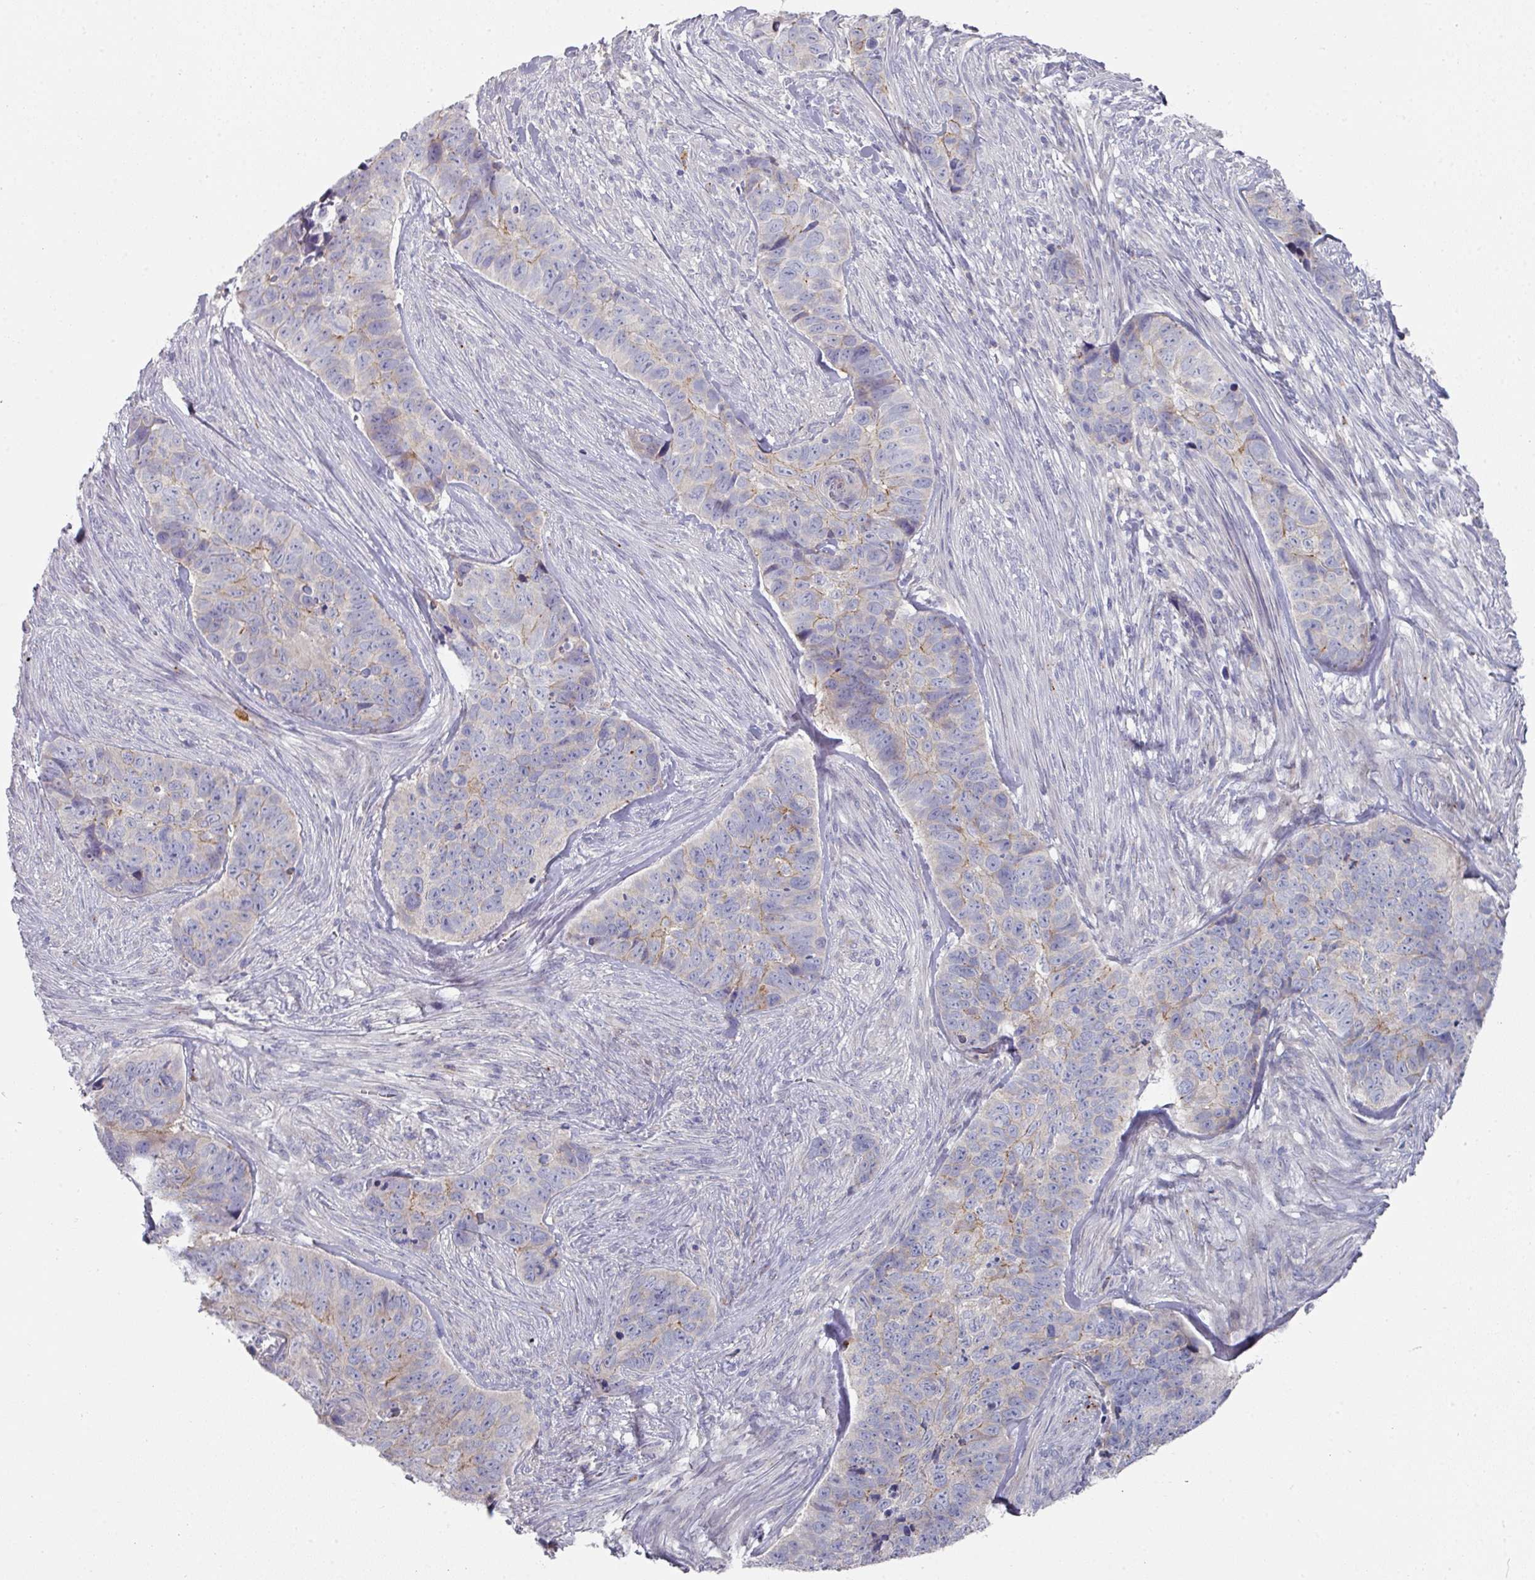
{"staining": {"intensity": "weak", "quantity": "25%-75%", "location": "cytoplasmic/membranous"}, "tissue": "skin cancer", "cell_type": "Tumor cells", "image_type": "cancer", "snomed": [{"axis": "morphology", "description": "Basal cell carcinoma"}, {"axis": "topography", "description": "Skin"}], "caption": "Weak cytoplasmic/membranous protein expression is present in approximately 25%-75% of tumor cells in skin basal cell carcinoma.", "gene": "NT5C1A", "patient": {"sex": "female", "age": 82}}